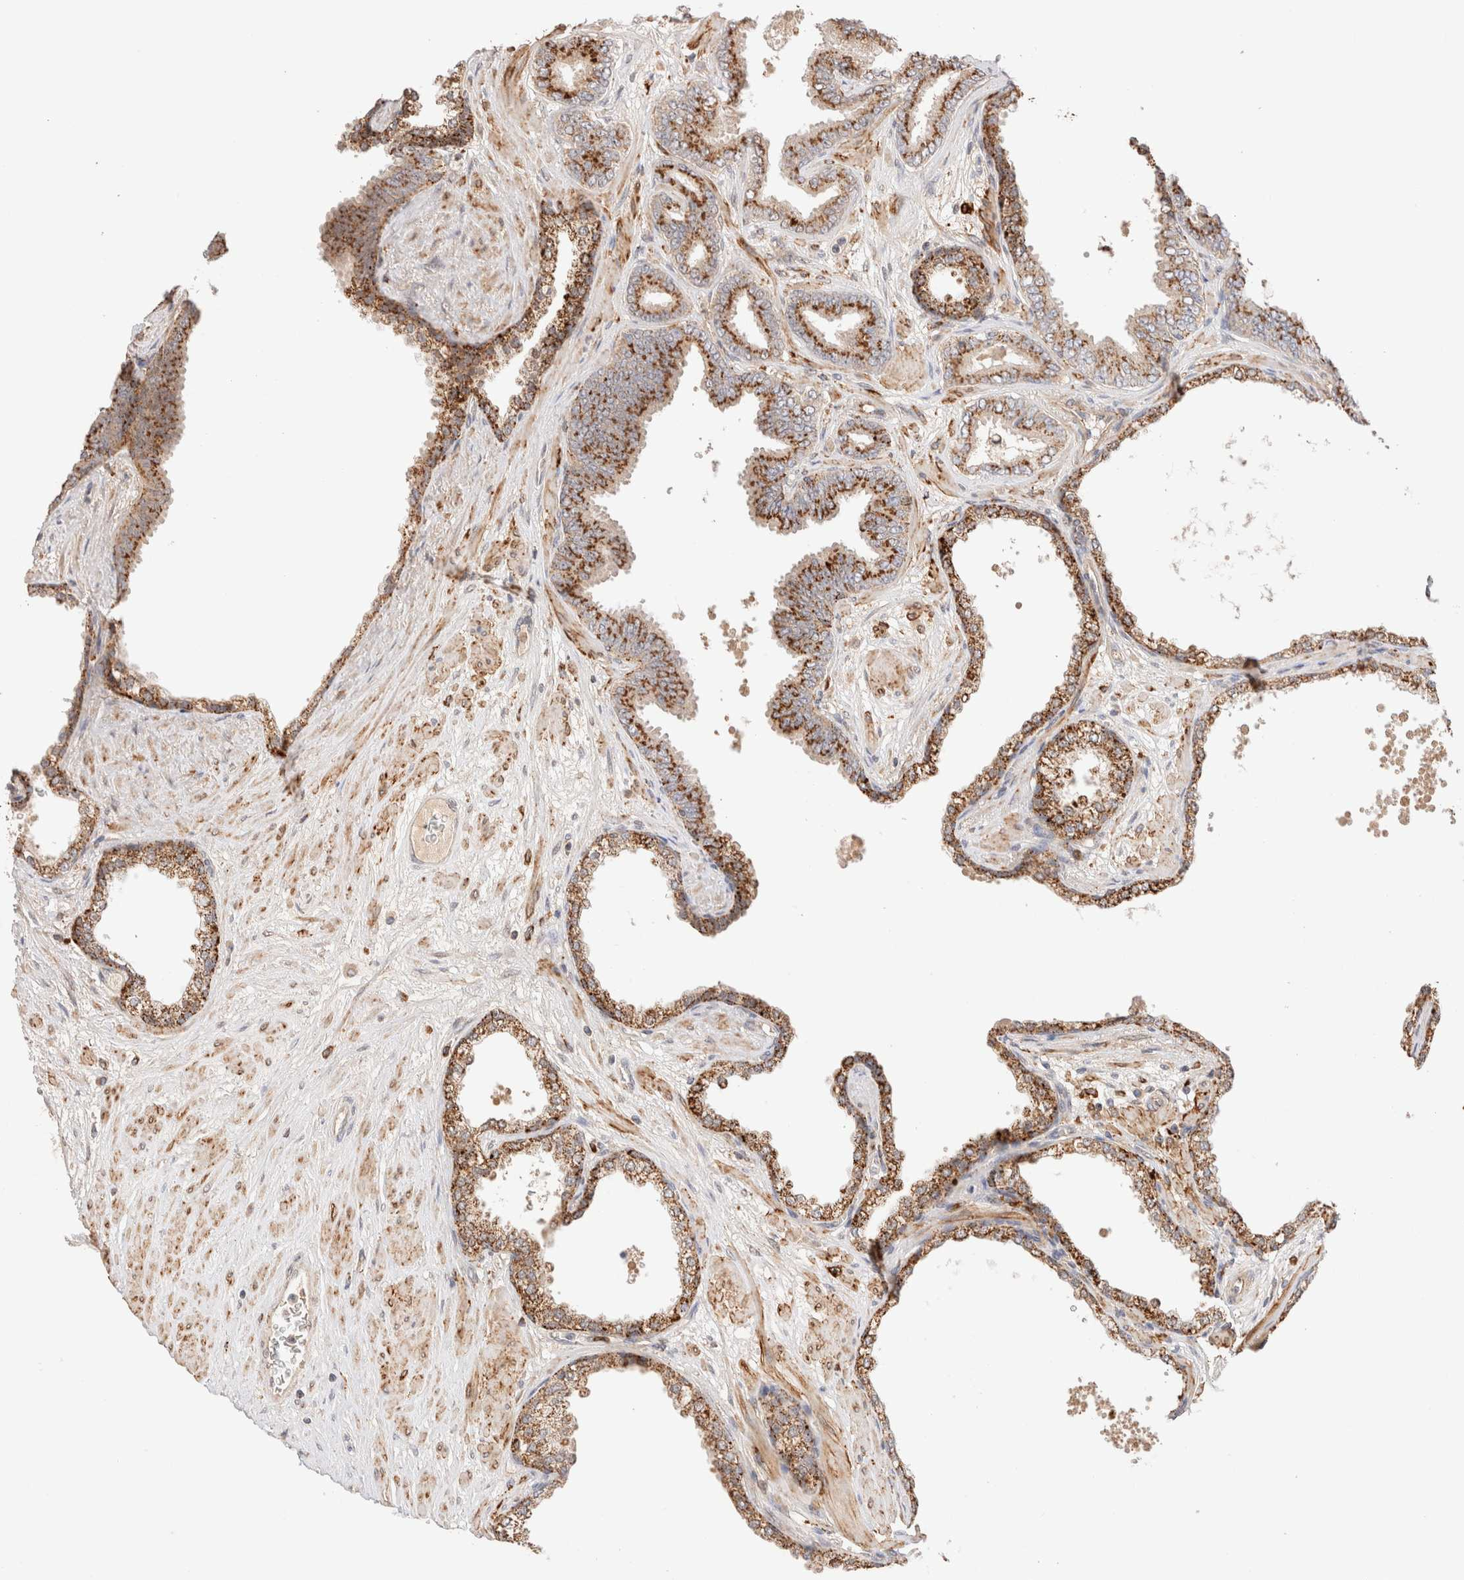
{"staining": {"intensity": "moderate", "quantity": ">75%", "location": "cytoplasmic/membranous"}, "tissue": "prostate cancer", "cell_type": "Tumor cells", "image_type": "cancer", "snomed": [{"axis": "morphology", "description": "Adenocarcinoma, Low grade"}, {"axis": "topography", "description": "Prostate"}], "caption": "About >75% of tumor cells in prostate cancer (low-grade adenocarcinoma) display moderate cytoplasmic/membranous protein positivity as visualized by brown immunohistochemical staining.", "gene": "RABEPK", "patient": {"sex": "male", "age": 62}}